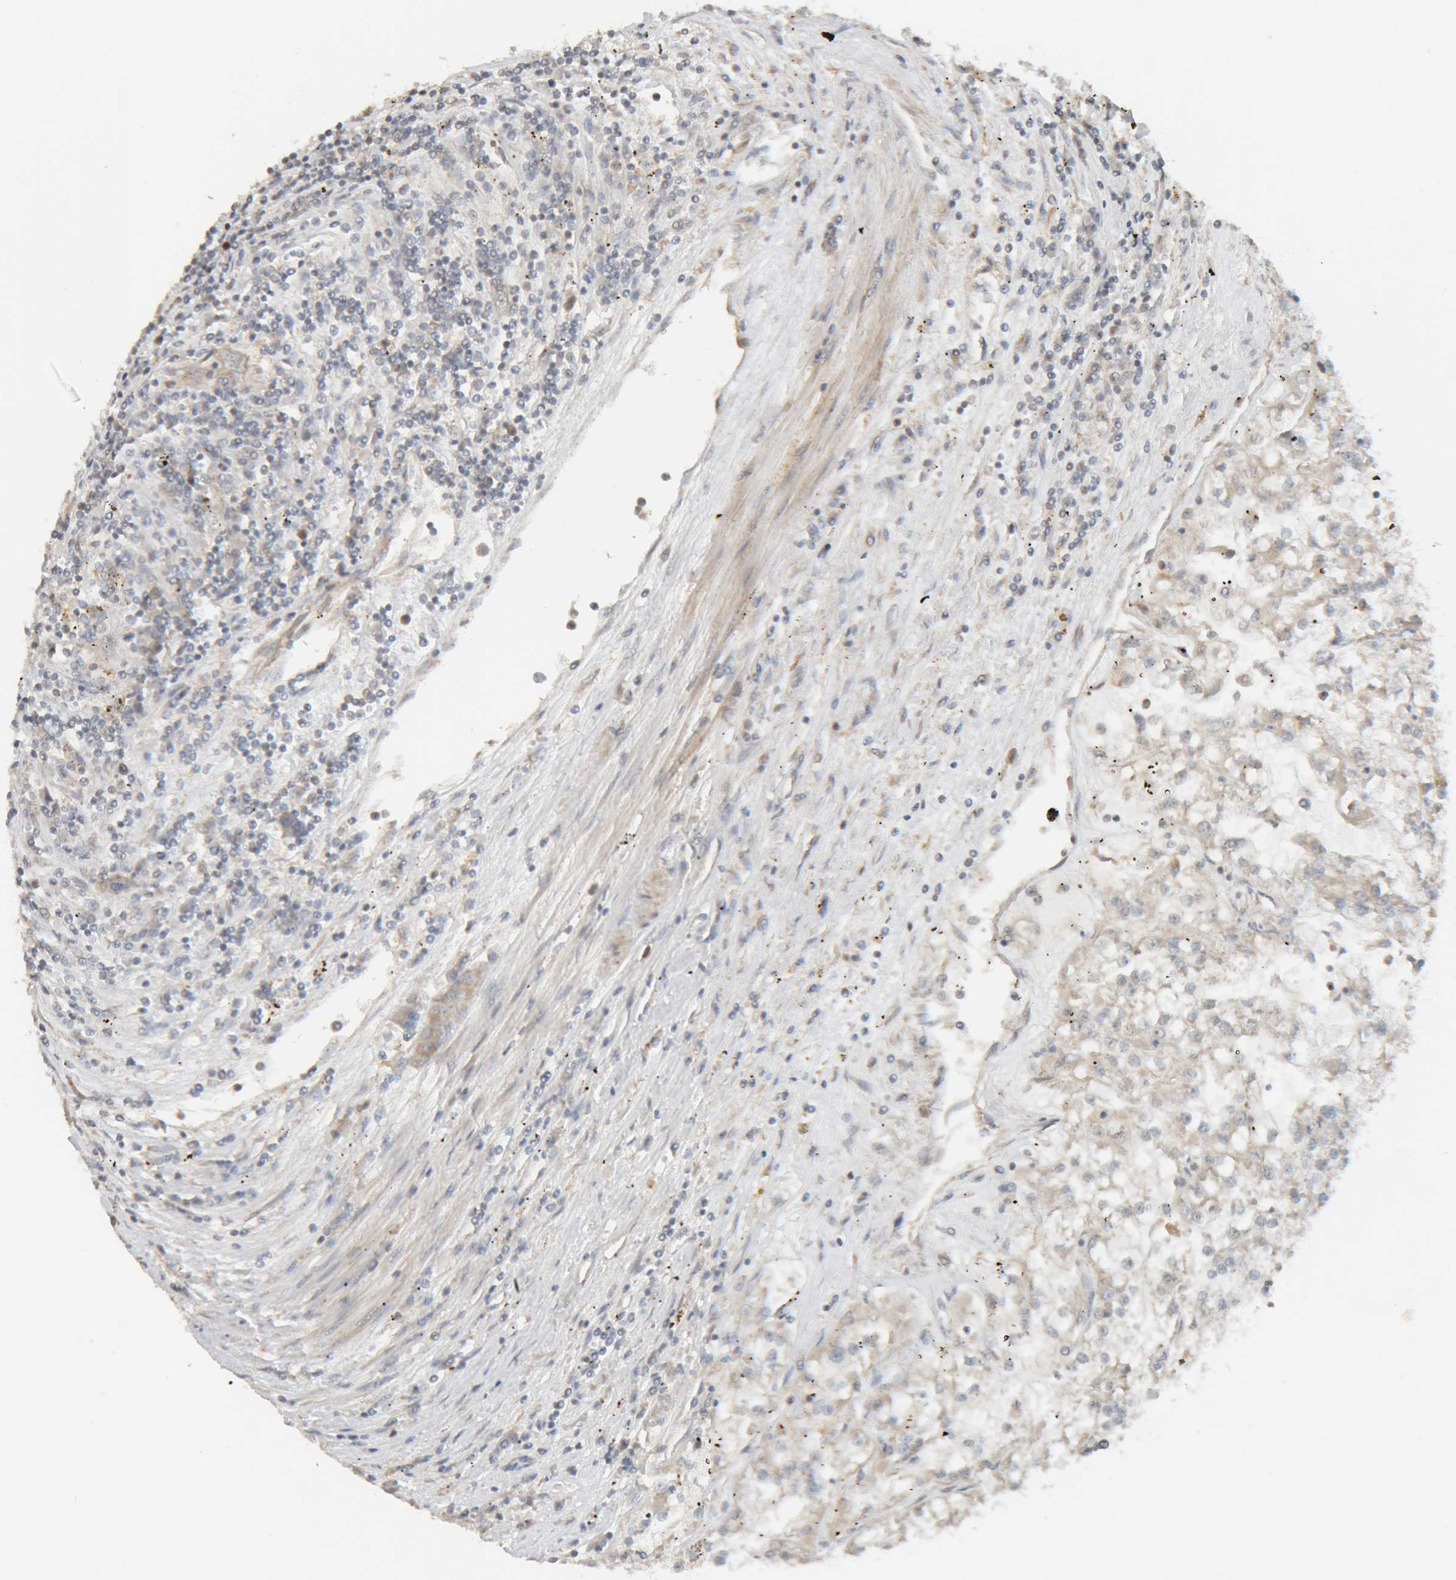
{"staining": {"intensity": "weak", "quantity": "<25%", "location": "cytoplasmic/membranous"}, "tissue": "renal cancer", "cell_type": "Tumor cells", "image_type": "cancer", "snomed": [{"axis": "morphology", "description": "Adenocarcinoma, NOS"}, {"axis": "topography", "description": "Kidney"}], "caption": "This is a histopathology image of IHC staining of renal cancer, which shows no positivity in tumor cells.", "gene": "GINS4", "patient": {"sex": "female", "age": 52}}